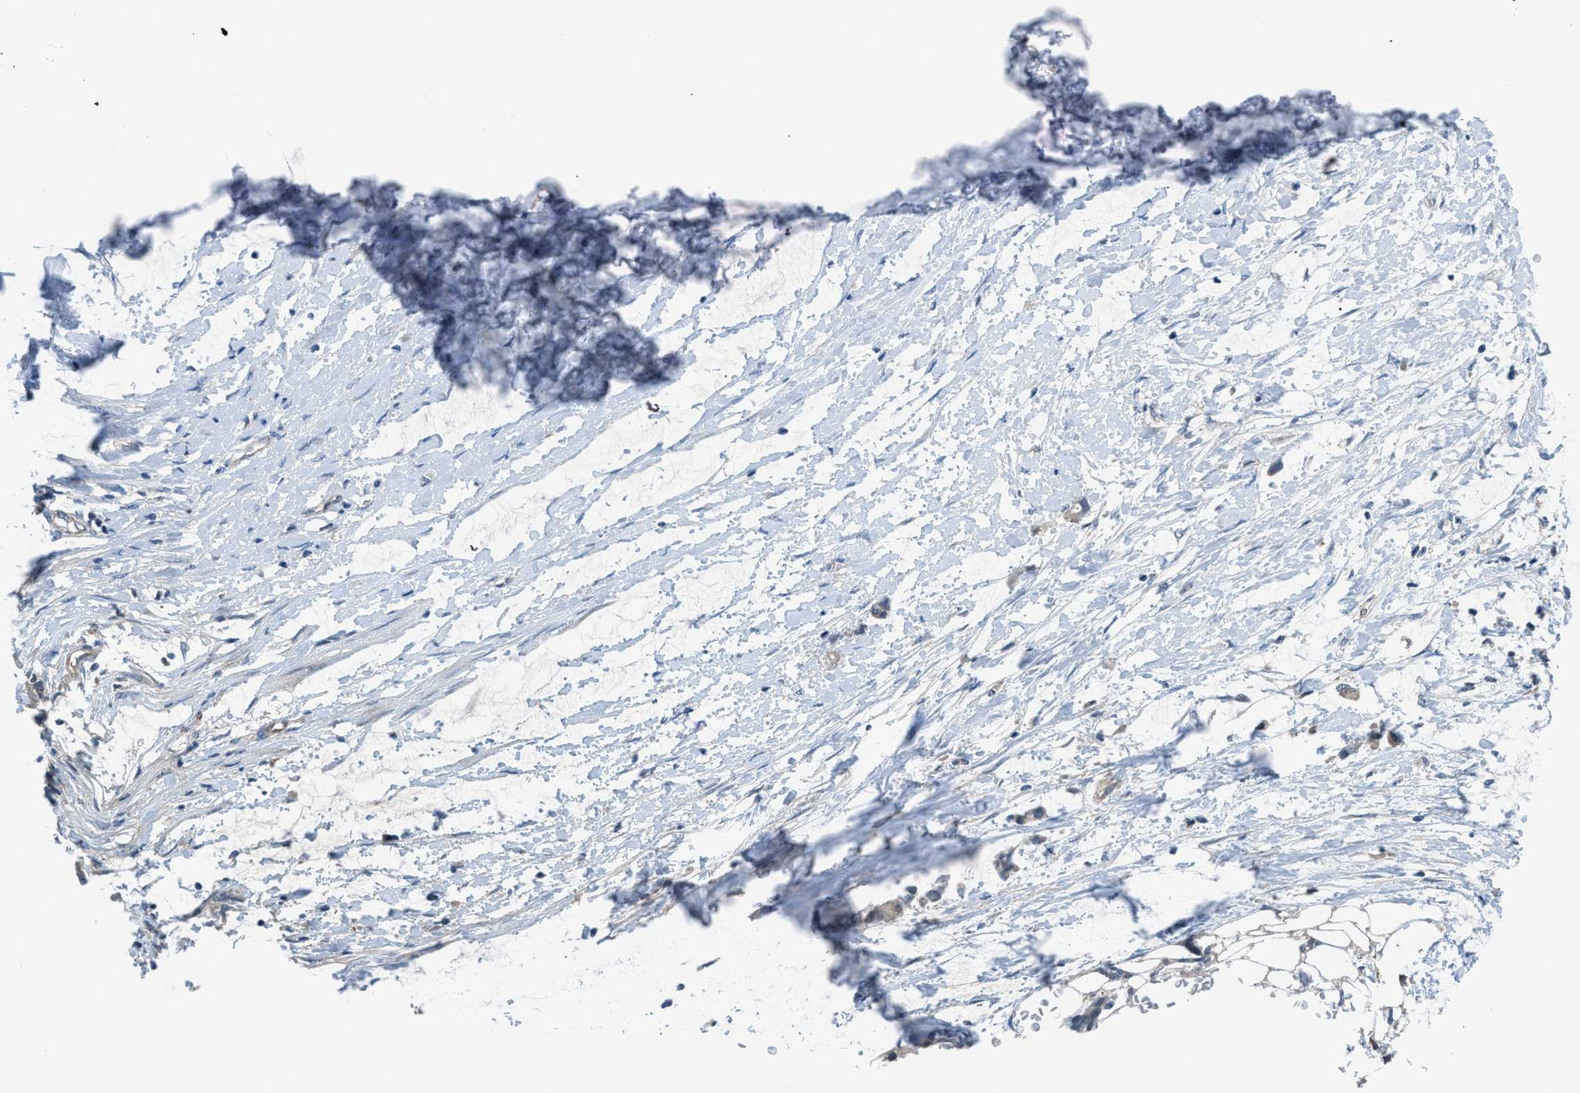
{"staining": {"intensity": "negative", "quantity": "none", "location": "none"}, "tissue": "soft tissue", "cell_type": "Fibroblasts", "image_type": "normal", "snomed": [{"axis": "morphology", "description": "Normal tissue, NOS"}, {"axis": "morphology", "description": "Adenocarcinoma, NOS"}, {"axis": "topography", "description": "Colon"}, {"axis": "topography", "description": "Peripheral nerve tissue"}], "caption": "The micrograph demonstrates no significant expression in fibroblasts of soft tissue. (DAB (3,3'-diaminobenzidine) immunohistochemistry (IHC) with hematoxylin counter stain).", "gene": "BAZ2B", "patient": {"sex": "male", "age": 14}}